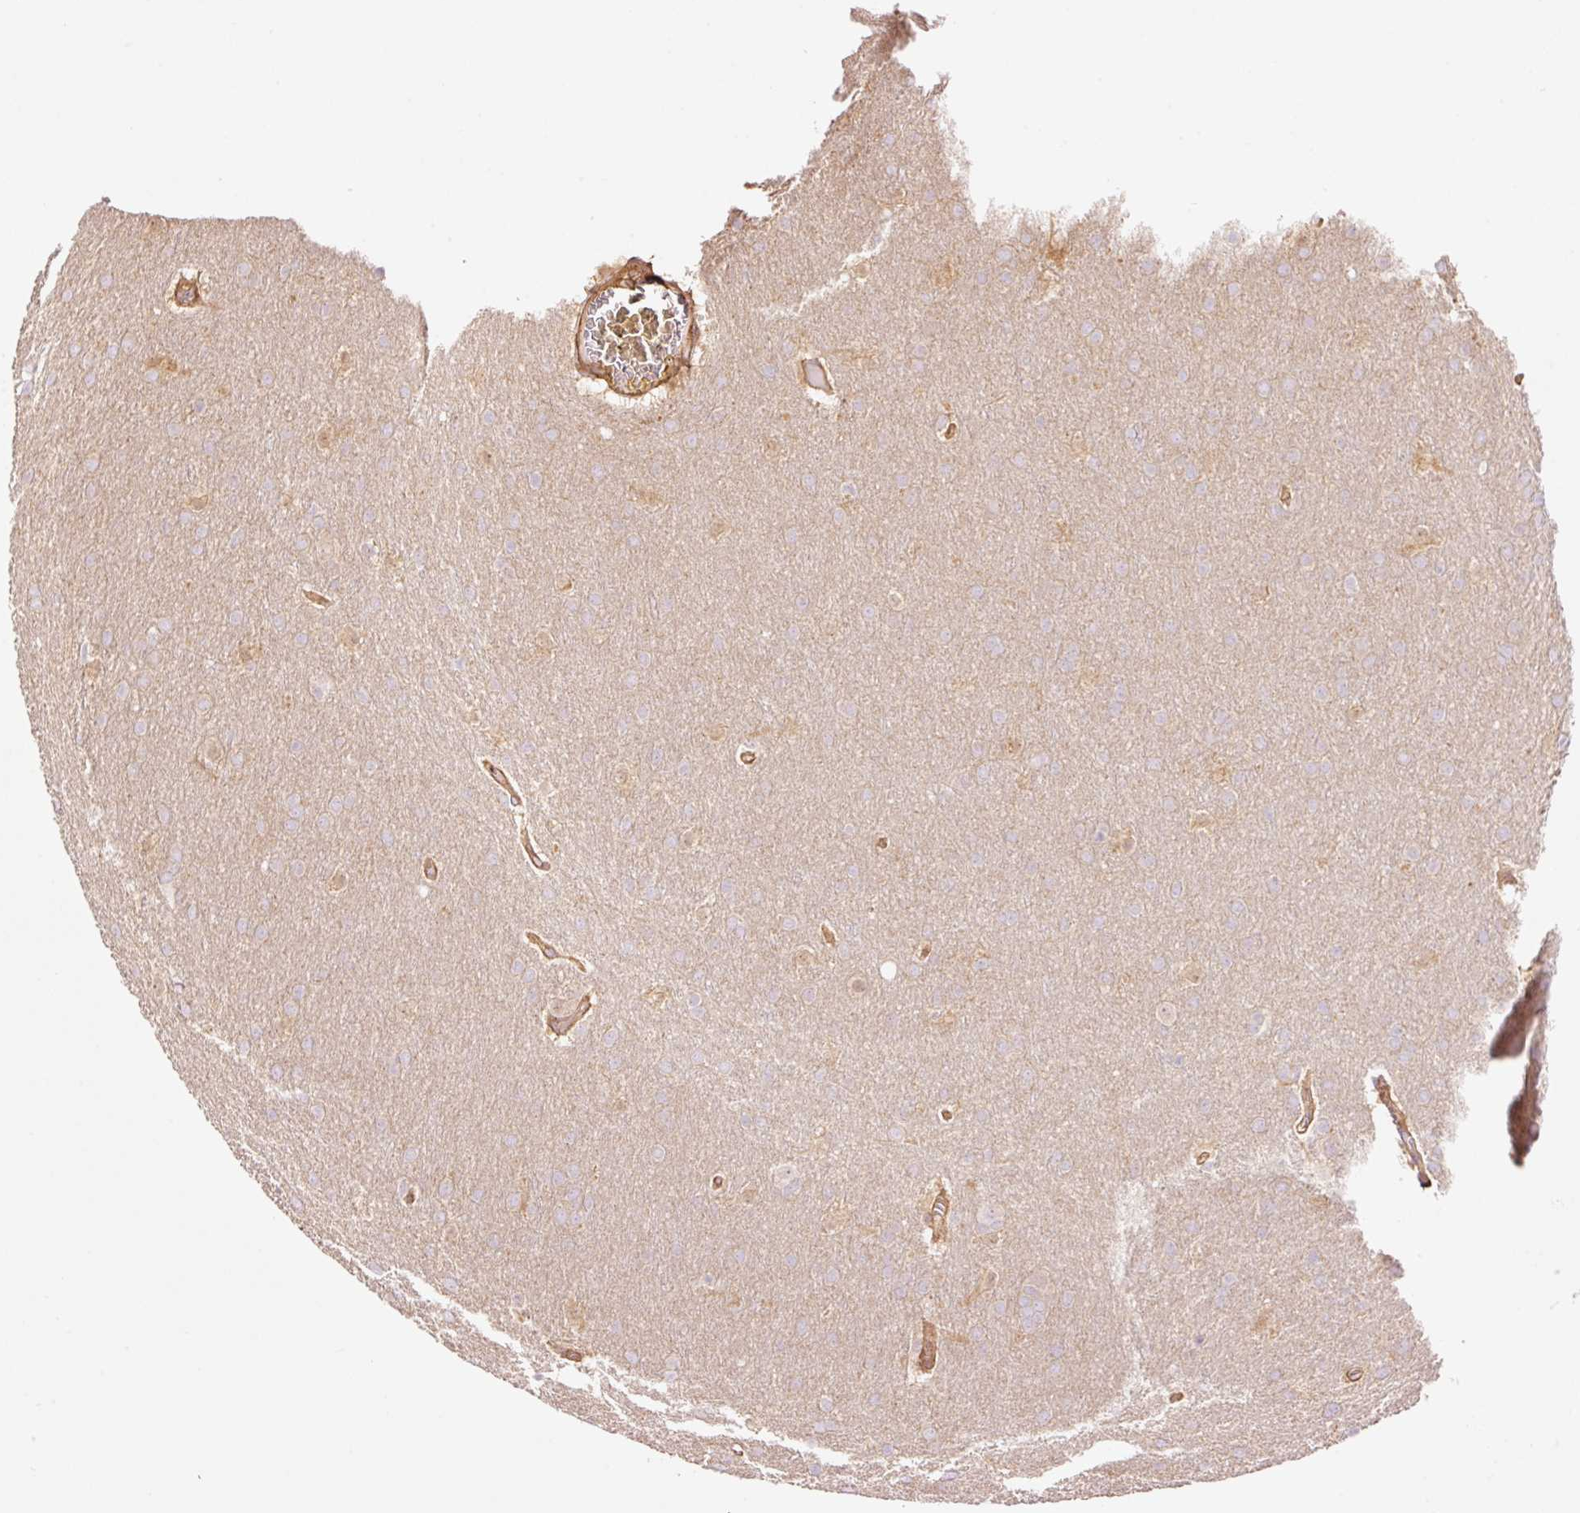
{"staining": {"intensity": "negative", "quantity": "none", "location": "none"}, "tissue": "glioma", "cell_type": "Tumor cells", "image_type": "cancer", "snomed": [{"axis": "morphology", "description": "Glioma, malignant, Low grade"}, {"axis": "topography", "description": "Brain"}], "caption": "Immunohistochemistry (IHC) photomicrograph of glioma stained for a protein (brown), which displays no expression in tumor cells.", "gene": "PPP1R1B", "patient": {"sex": "female", "age": 32}}